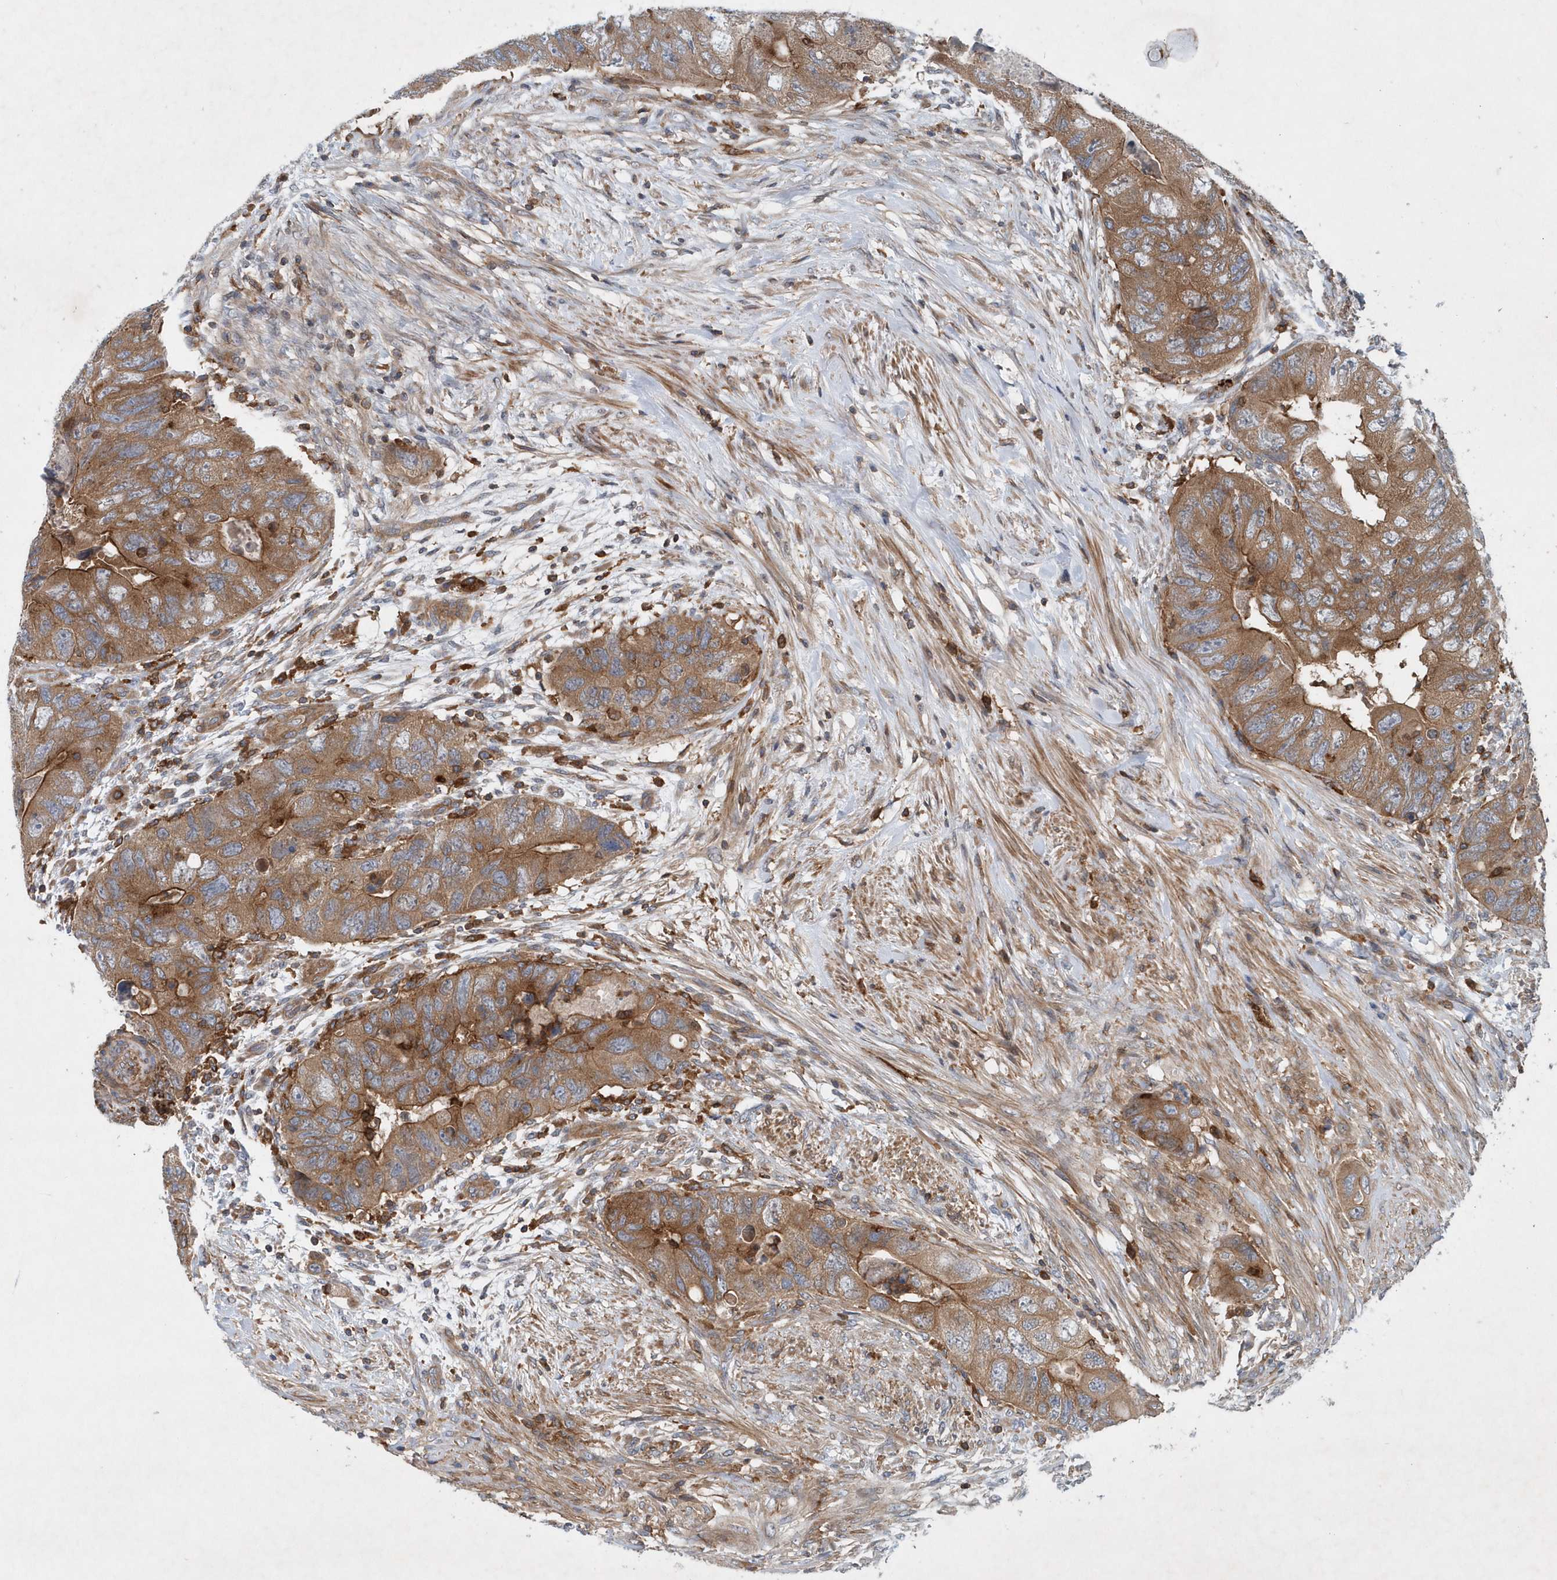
{"staining": {"intensity": "moderate", "quantity": ">75%", "location": "cytoplasmic/membranous"}, "tissue": "colorectal cancer", "cell_type": "Tumor cells", "image_type": "cancer", "snomed": [{"axis": "morphology", "description": "Adenocarcinoma, NOS"}, {"axis": "topography", "description": "Rectum"}], "caption": "Brown immunohistochemical staining in human colorectal cancer demonstrates moderate cytoplasmic/membranous staining in about >75% of tumor cells.", "gene": "P2RY10", "patient": {"sex": "male", "age": 63}}